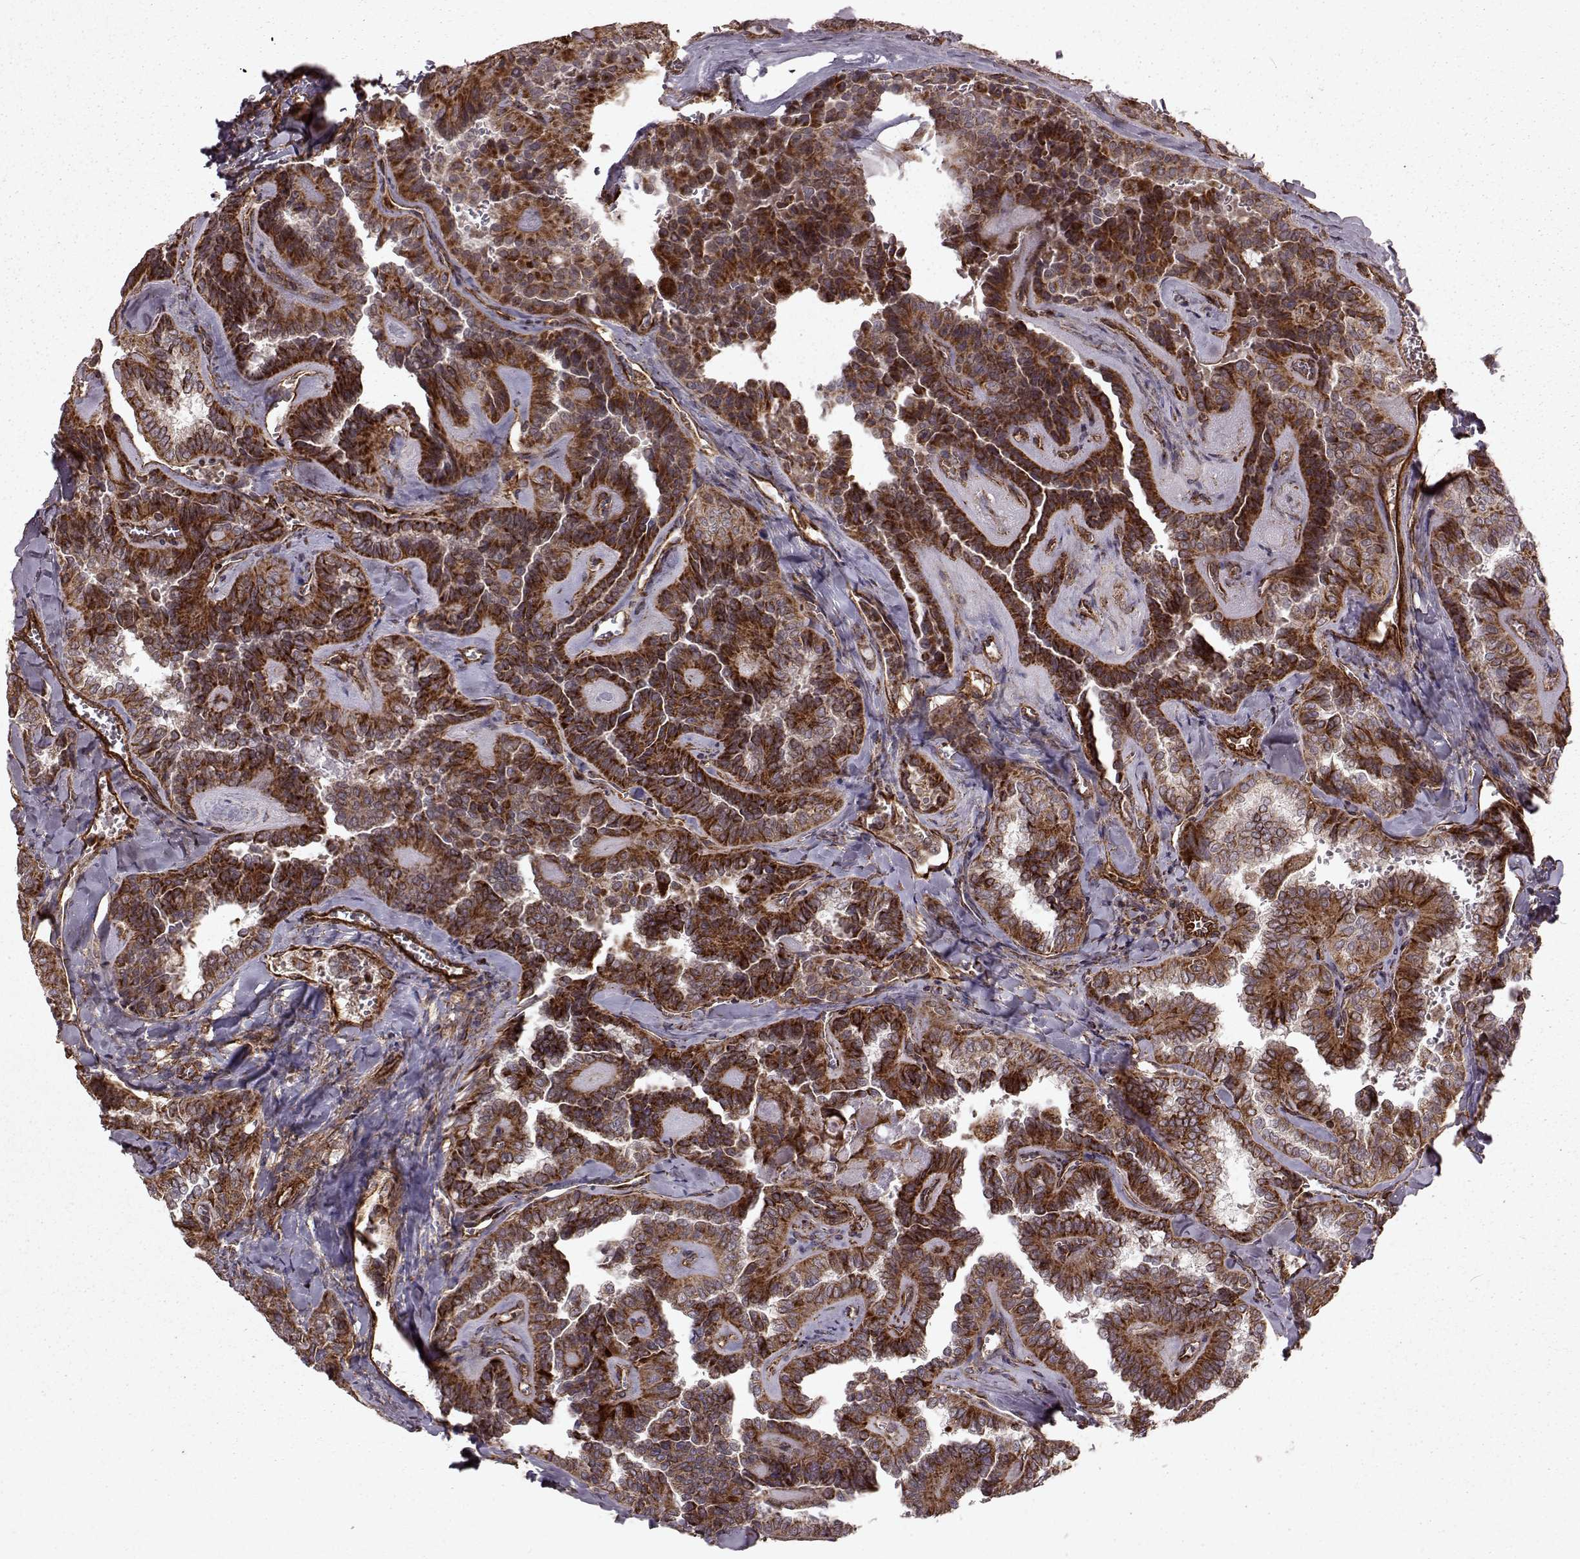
{"staining": {"intensity": "strong", "quantity": ">75%", "location": "cytoplasmic/membranous"}, "tissue": "thyroid cancer", "cell_type": "Tumor cells", "image_type": "cancer", "snomed": [{"axis": "morphology", "description": "Papillary adenocarcinoma, NOS"}, {"axis": "topography", "description": "Thyroid gland"}], "caption": "An image of human papillary adenocarcinoma (thyroid) stained for a protein displays strong cytoplasmic/membranous brown staining in tumor cells. (Brightfield microscopy of DAB IHC at high magnification).", "gene": "FXN", "patient": {"sex": "female", "age": 41}}